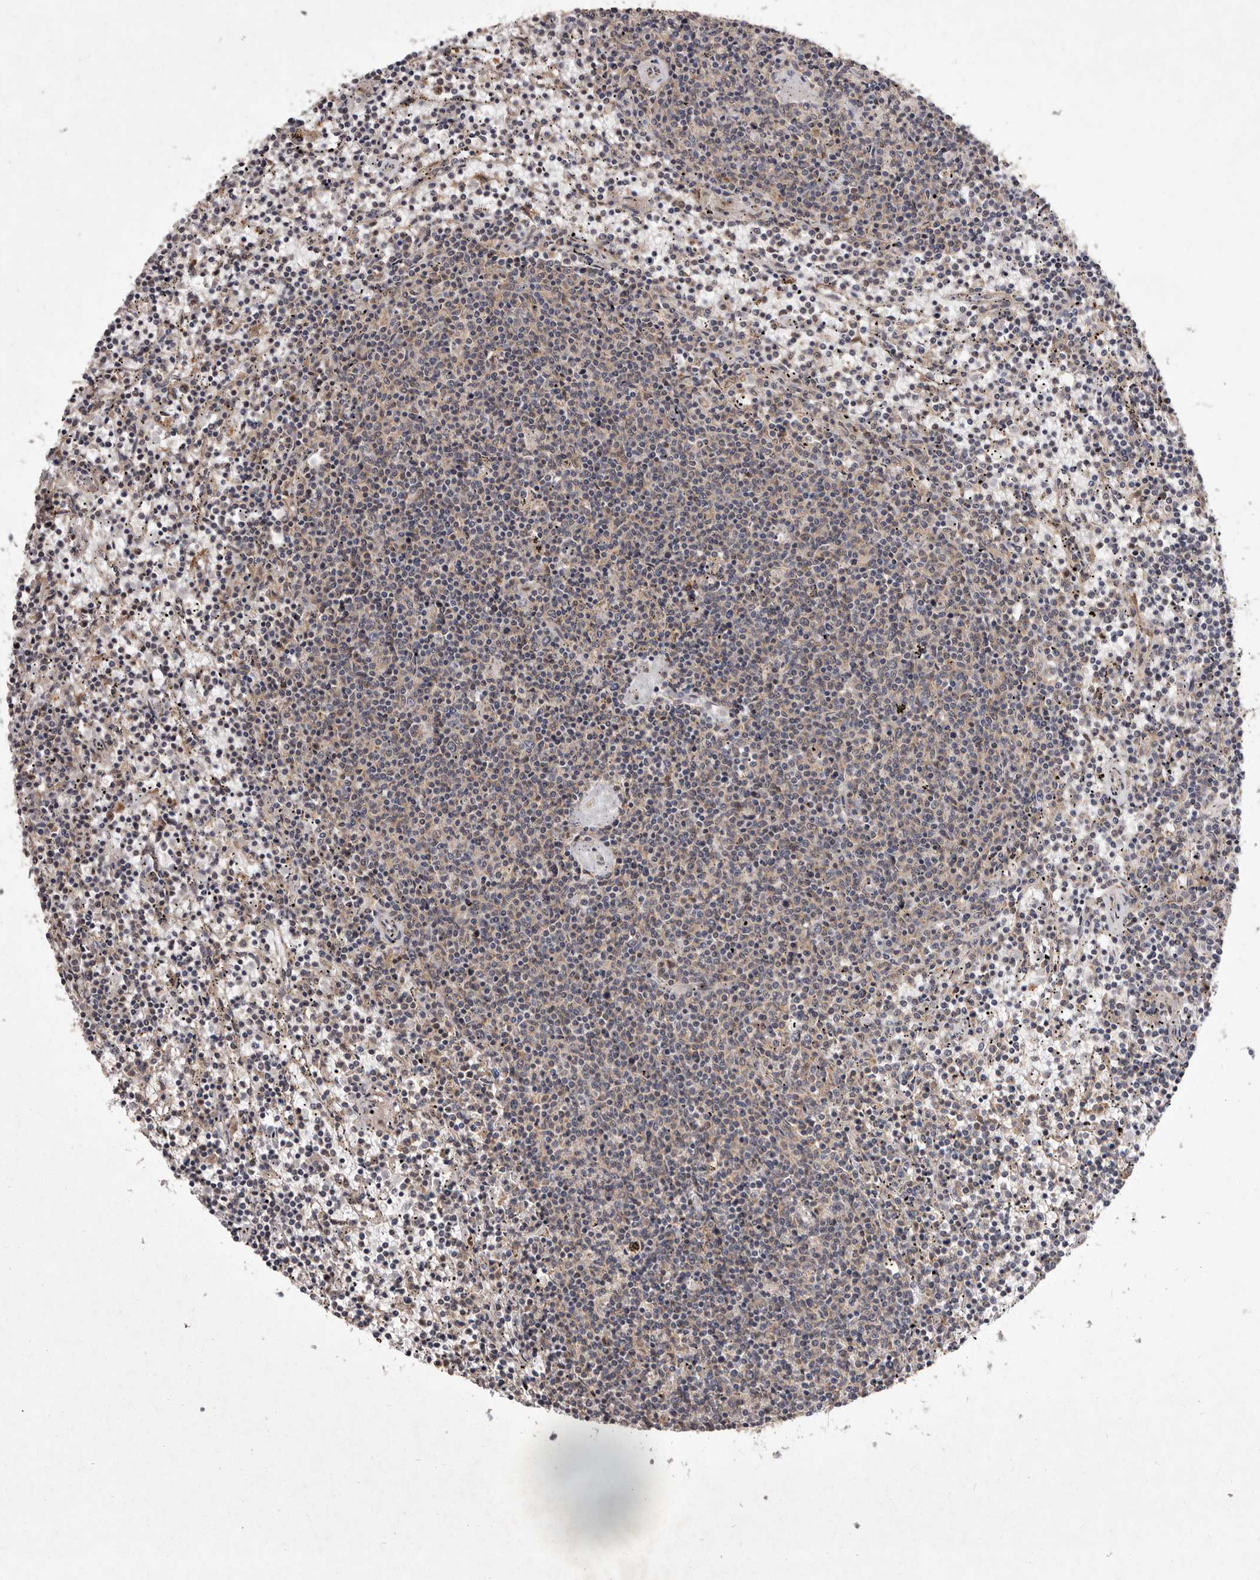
{"staining": {"intensity": "negative", "quantity": "none", "location": "none"}, "tissue": "lymphoma", "cell_type": "Tumor cells", "image_type": "cancer", "snomed": [{"axis": "morphology", "description": "Malignant lymphoma, non-Hodgkin's type, Low grade"}, {"axis": "topography", "description": "Spleen"}], "caption": "High power microscopy photomicrograph of an immunohistochemistry photomicrograph of lymphoma, revealing no significant positivity in tumor cells. (Brightfield microscopy of DAB immunohistochemistry at high magnification).", "gene": "FLAD1", "patient": {"sex": "female", "age": 50}}